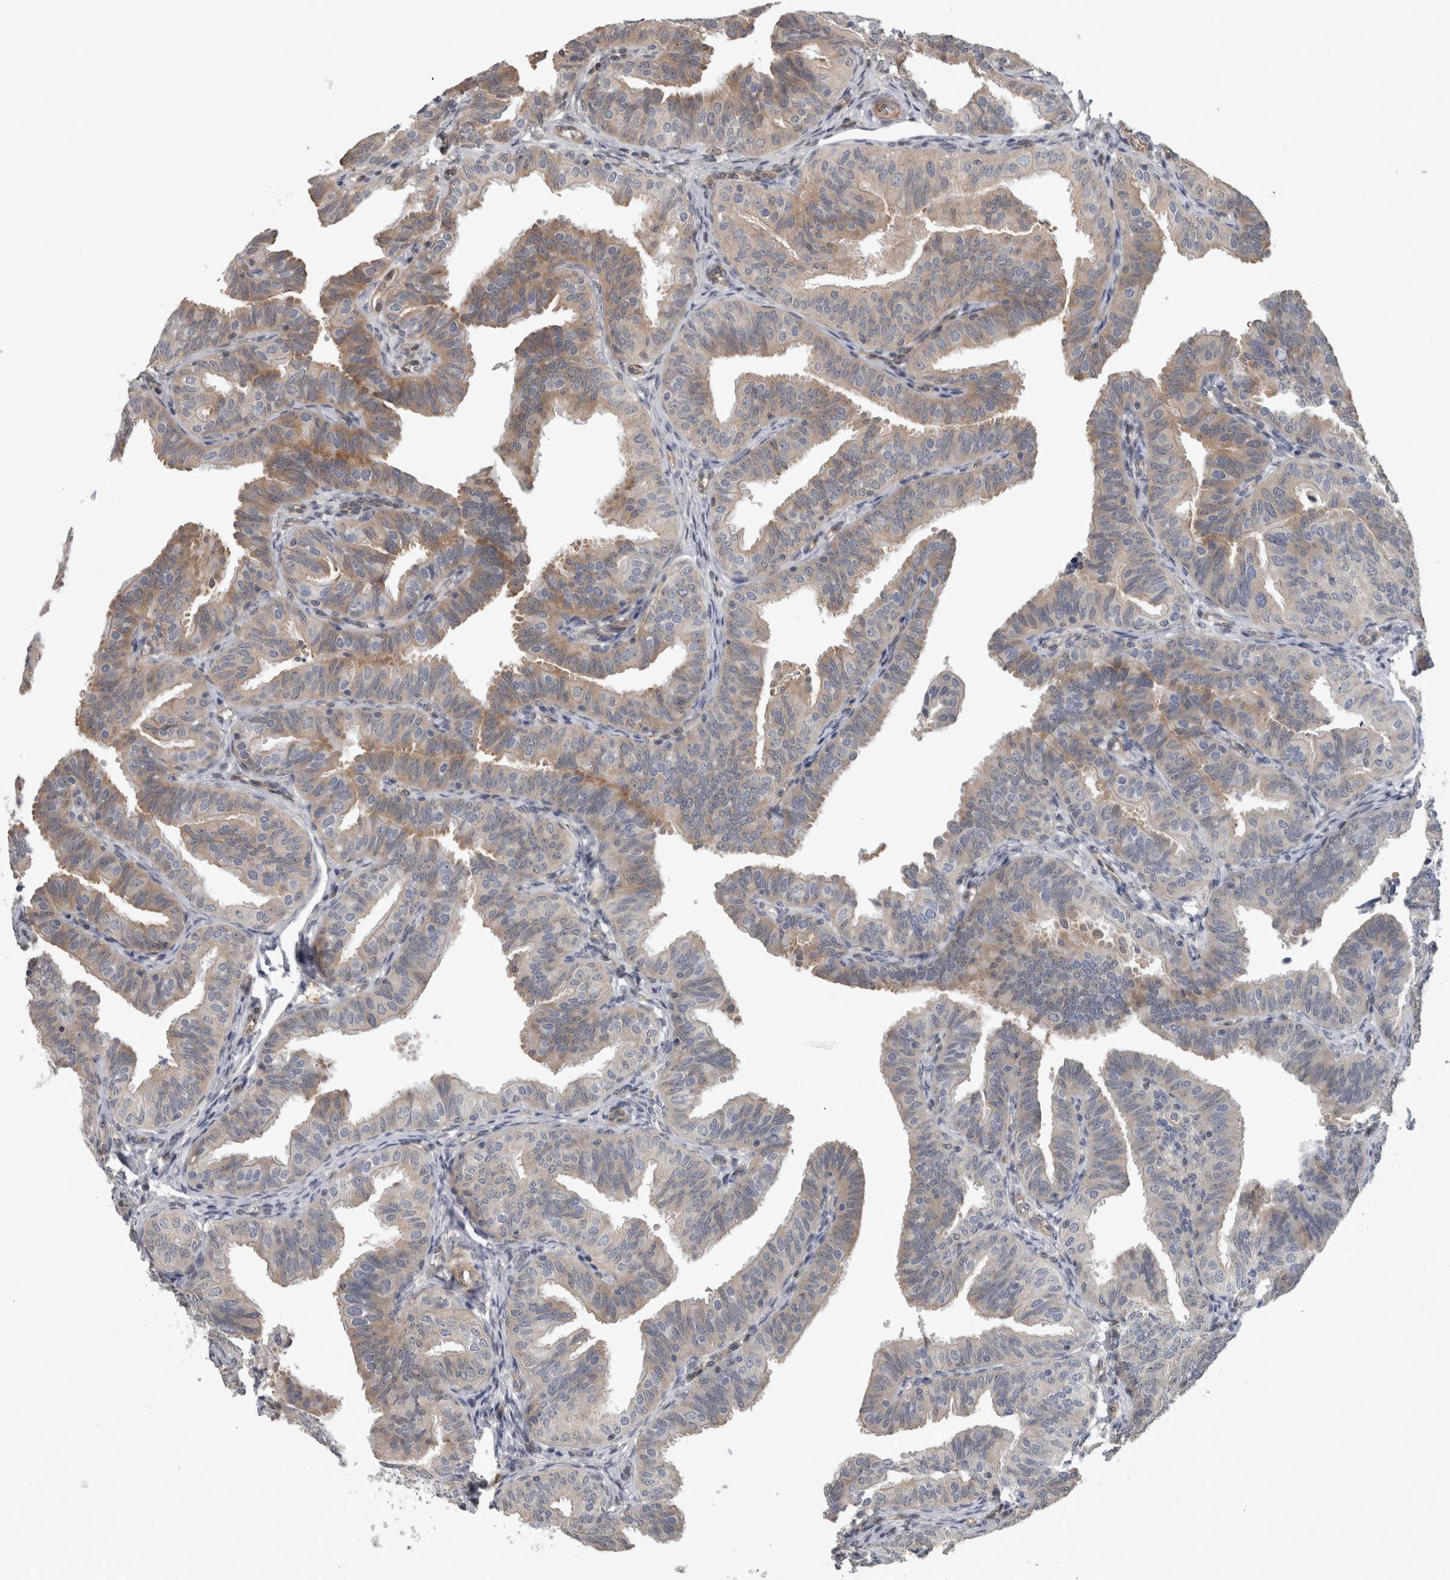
{"staining": {"intensity": "moderate", "quantity": "<25%", "location": "cytoplasmic/membranous"}, "tissue": "fallopian tube", "cell_type": "Glandular cells", "image_type": "normal", "snomed": [{"axis": "morphology", "description": "Normal tissue, NOS"}, {"axis": "topography", "description": "Fallopian tube"}], "caption": "Immunohistochemical staining of normal fallopian tube exhibits <25% levels of moderate cytoplasmic/membranous protein expression in approximately <25% of glandular cells.", "gene": "NAPRT", "patient": {"sex": "female", "age": 35}}